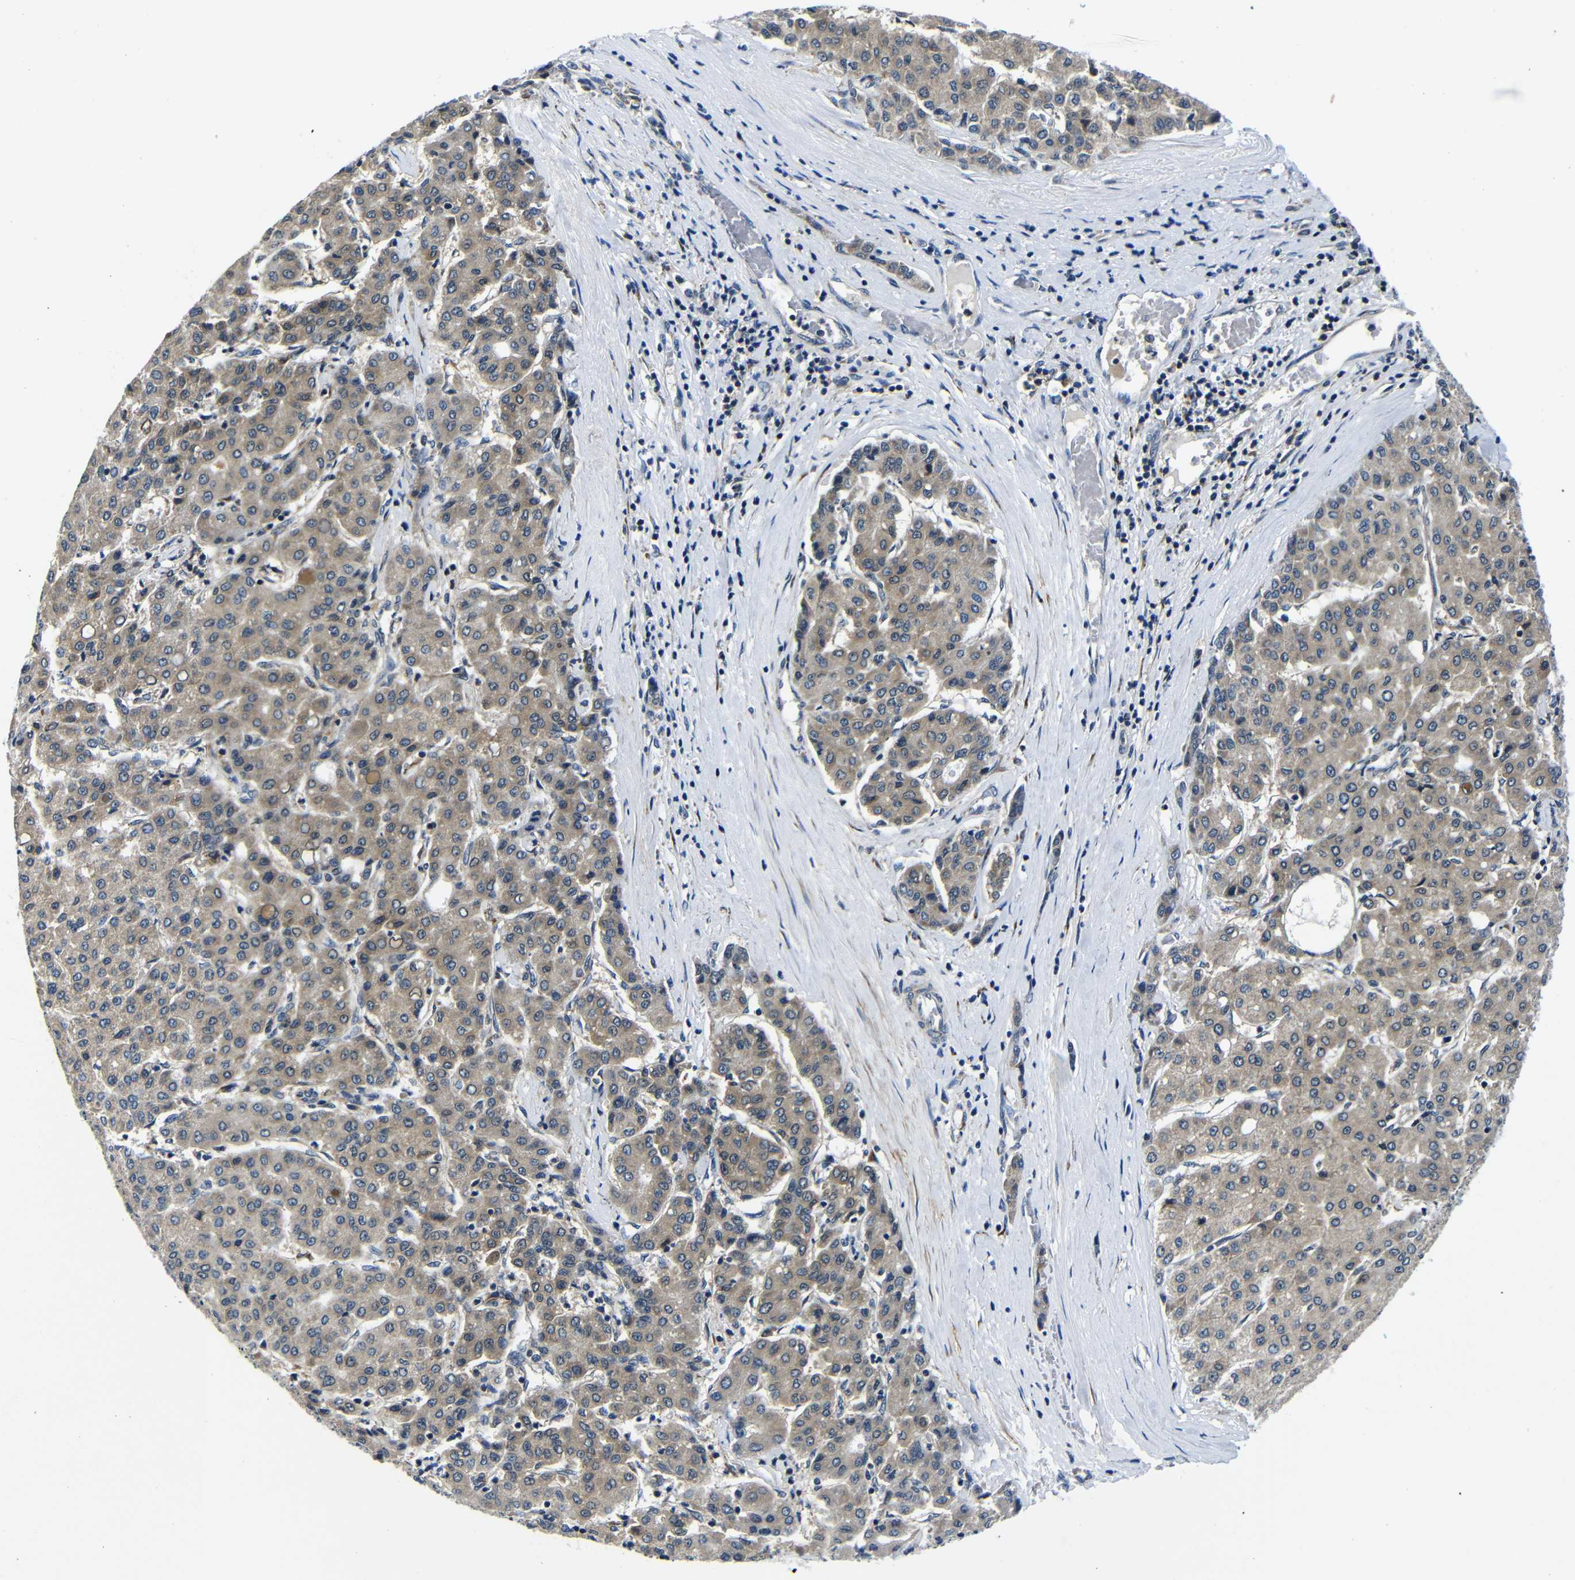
{"staining": {"intensity": "moderate", "quantity": ">75%", "location": "cytoplasmic/membranous"}, "tissue": "liver cancer", "cell_type": "Tumor cells", "image_type": "cancer", "snomed": [{"axis": "morphology", "description": "Carcinoma, Hepatocellular, NOS"}, {"axis": "topography", "description": "Liver"}], "caption": "Liver cancer stained for a protein (brown) displays moderate cytoplasmic/membranous positive positivity in approximately >75% of tumor cells.", "gene": "FKBP14", "patient": {"sex": "male", "age": 65}}